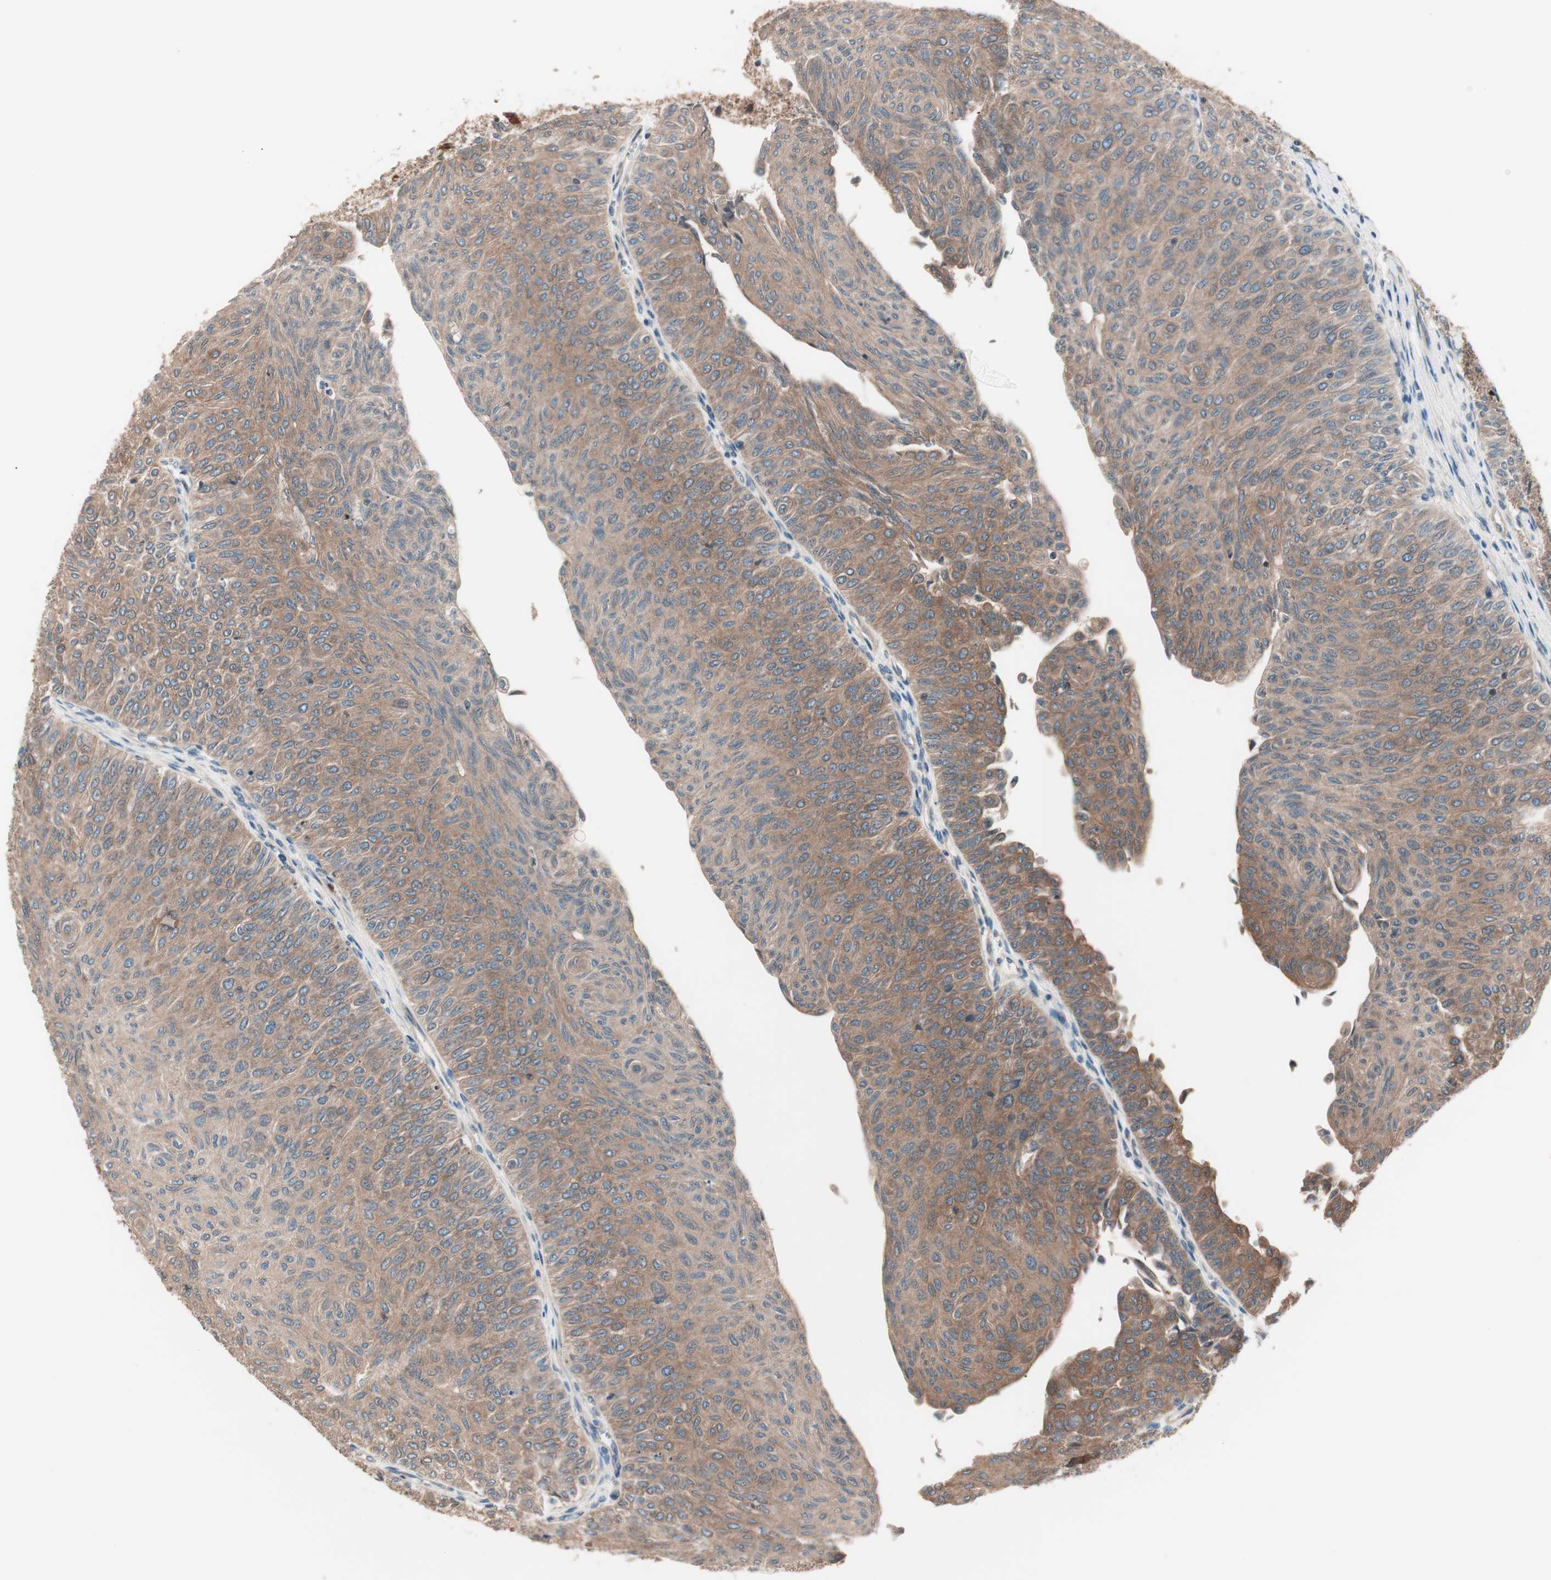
{"staining": {"intensity": "strong", "quantity": ">75%", "location": "cytoplasmic/membranous"}, "tissue": "urothelial cancer", "cell_type": "Tumor cells", "image_type": "cancer", "snomed": [{"axis": "morphology", "description": "Urothelial carcinoma, Low grade"}, {"axis": "topography", "description": "Urinary bladder"}], "caption": "DAB immunohistochemical staining of urothelial cancer displays strong cytoplasmic/membranous protein positivity in about >75% of tumor cells.", "gene": "TSG101", "patient": {"sex": "male", "age": 78}}